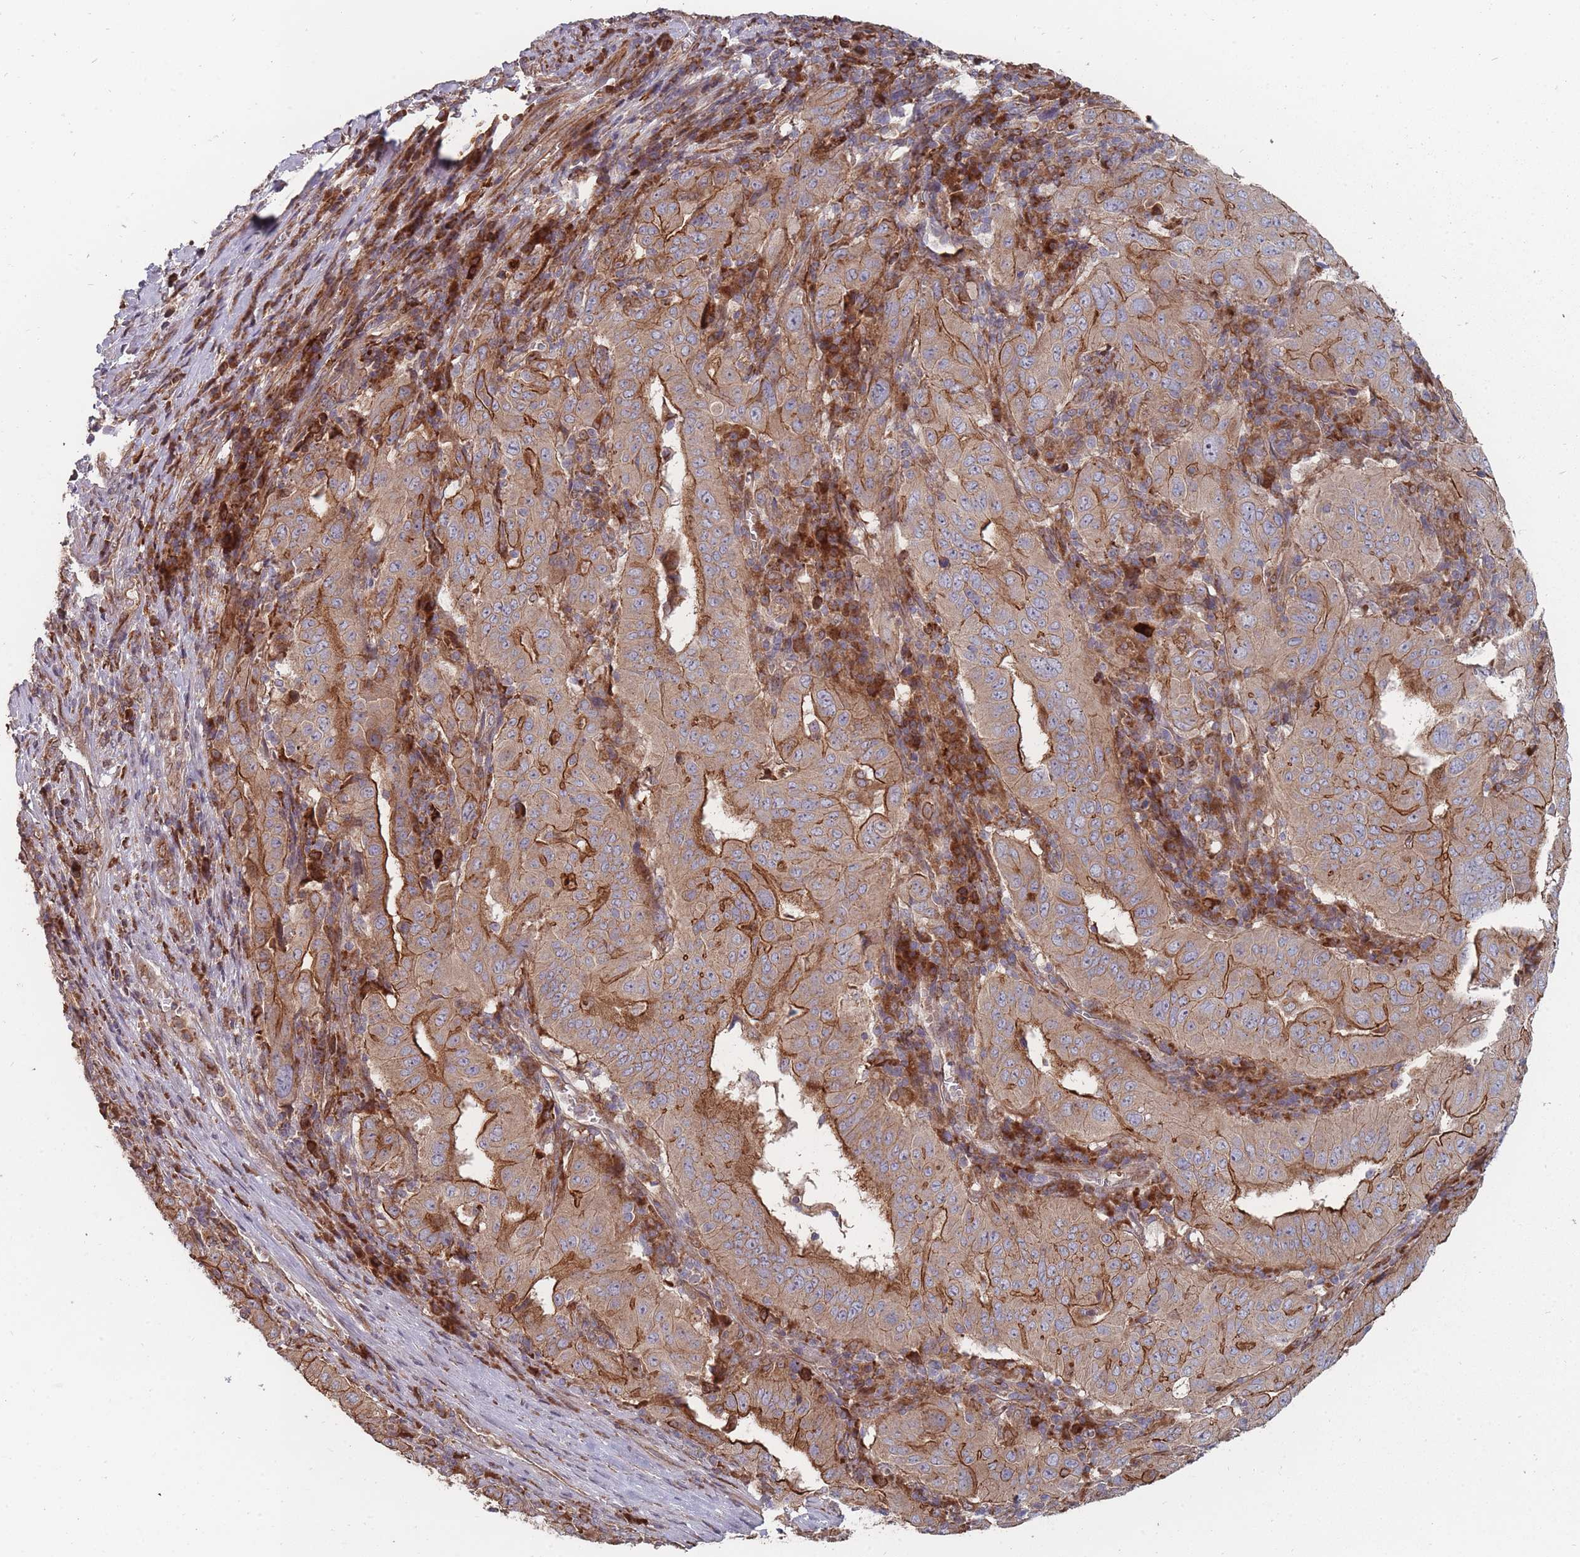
{"staining": {"intensity": "moderate", "quantity": "25%-75%", "location": "cytoplasmic/membranous"}, "tissue": "pancreatic cancer", "cell_type": "Tumor cells", "image_type": "cancer", "snomed": [{"axis": "morphology", "description": "Adenocarcinoma, NOS"}, {"axis": "topography", "description": "Pancreas"}], "caption": "This micrograph shows immunohistochemistry staining of pancreatic cancer (adenocarcinoma), with medium moderate cytoplasmic/membranous staining in about 25%-75% of tumor cells.", "gene": "THSD7B", "patient": {"sex": "male", "age": 63}}